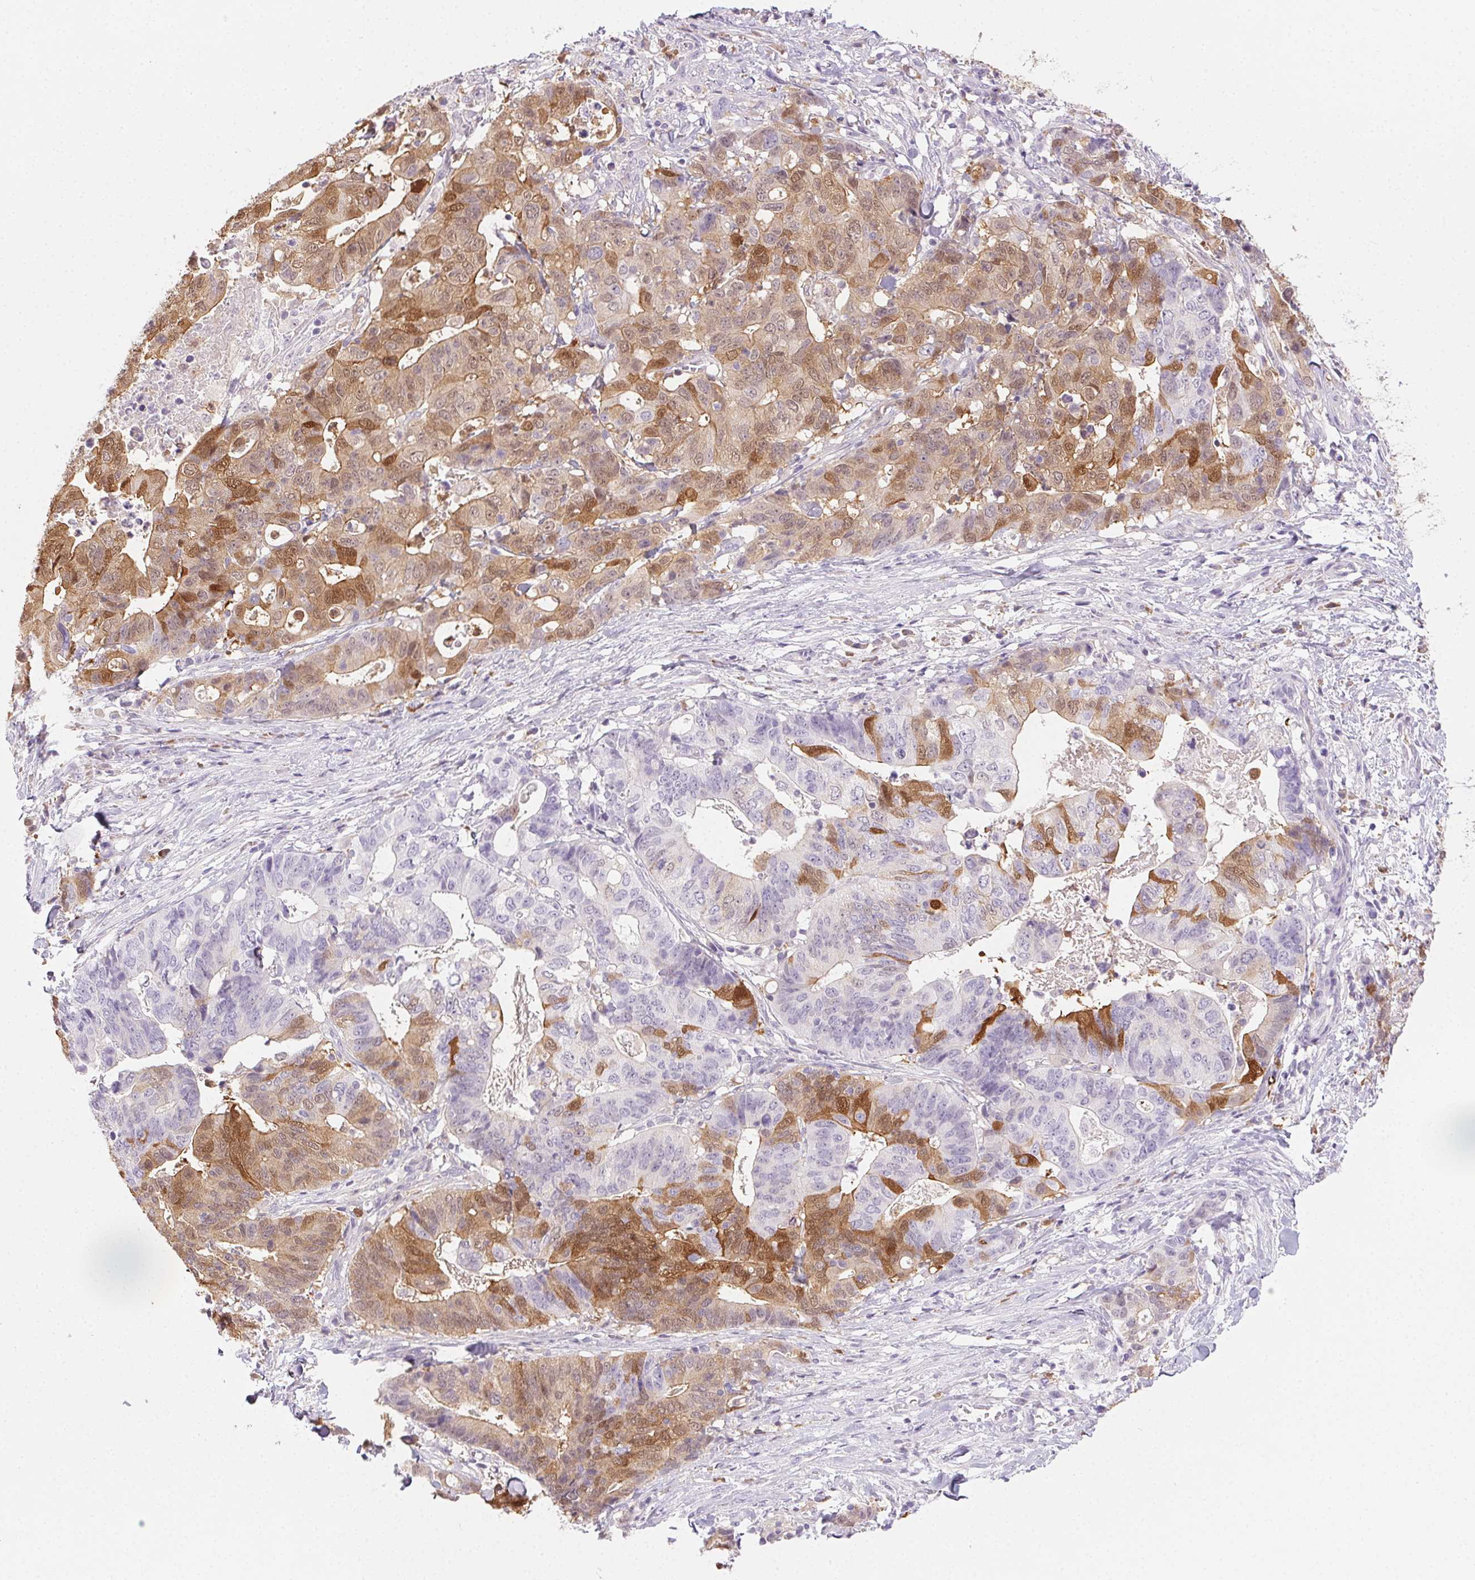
{"staining": {"intensity": "moderate", "quantity": "25%-75%", "location": "cytoplasmic/membranous,nuclear"}, "tissue": "stomach cancer", "cell_type": "Tumor cells", "image_type": "cancer", "snomed": [{"axis": "morphology", "description": "Adenocarcinoma, NOS"}, {"axis": "topography", "description": "Stomach, upper"}], "caption": "DAB (3,3'-diaminobenzidine) immunohistochemical staining of stomach adenocarcinoma exhibits moderate cytoplasmic/membranous and nuclear protein positivity in approximately 25%-75% of tumor cells. (DAB (3,3'-diaminobenzidine) = brown stain, brightfield microscopy at high magnification).", "gene": "TMEM45A", "patient": {"sex": "female", "age": 67}}